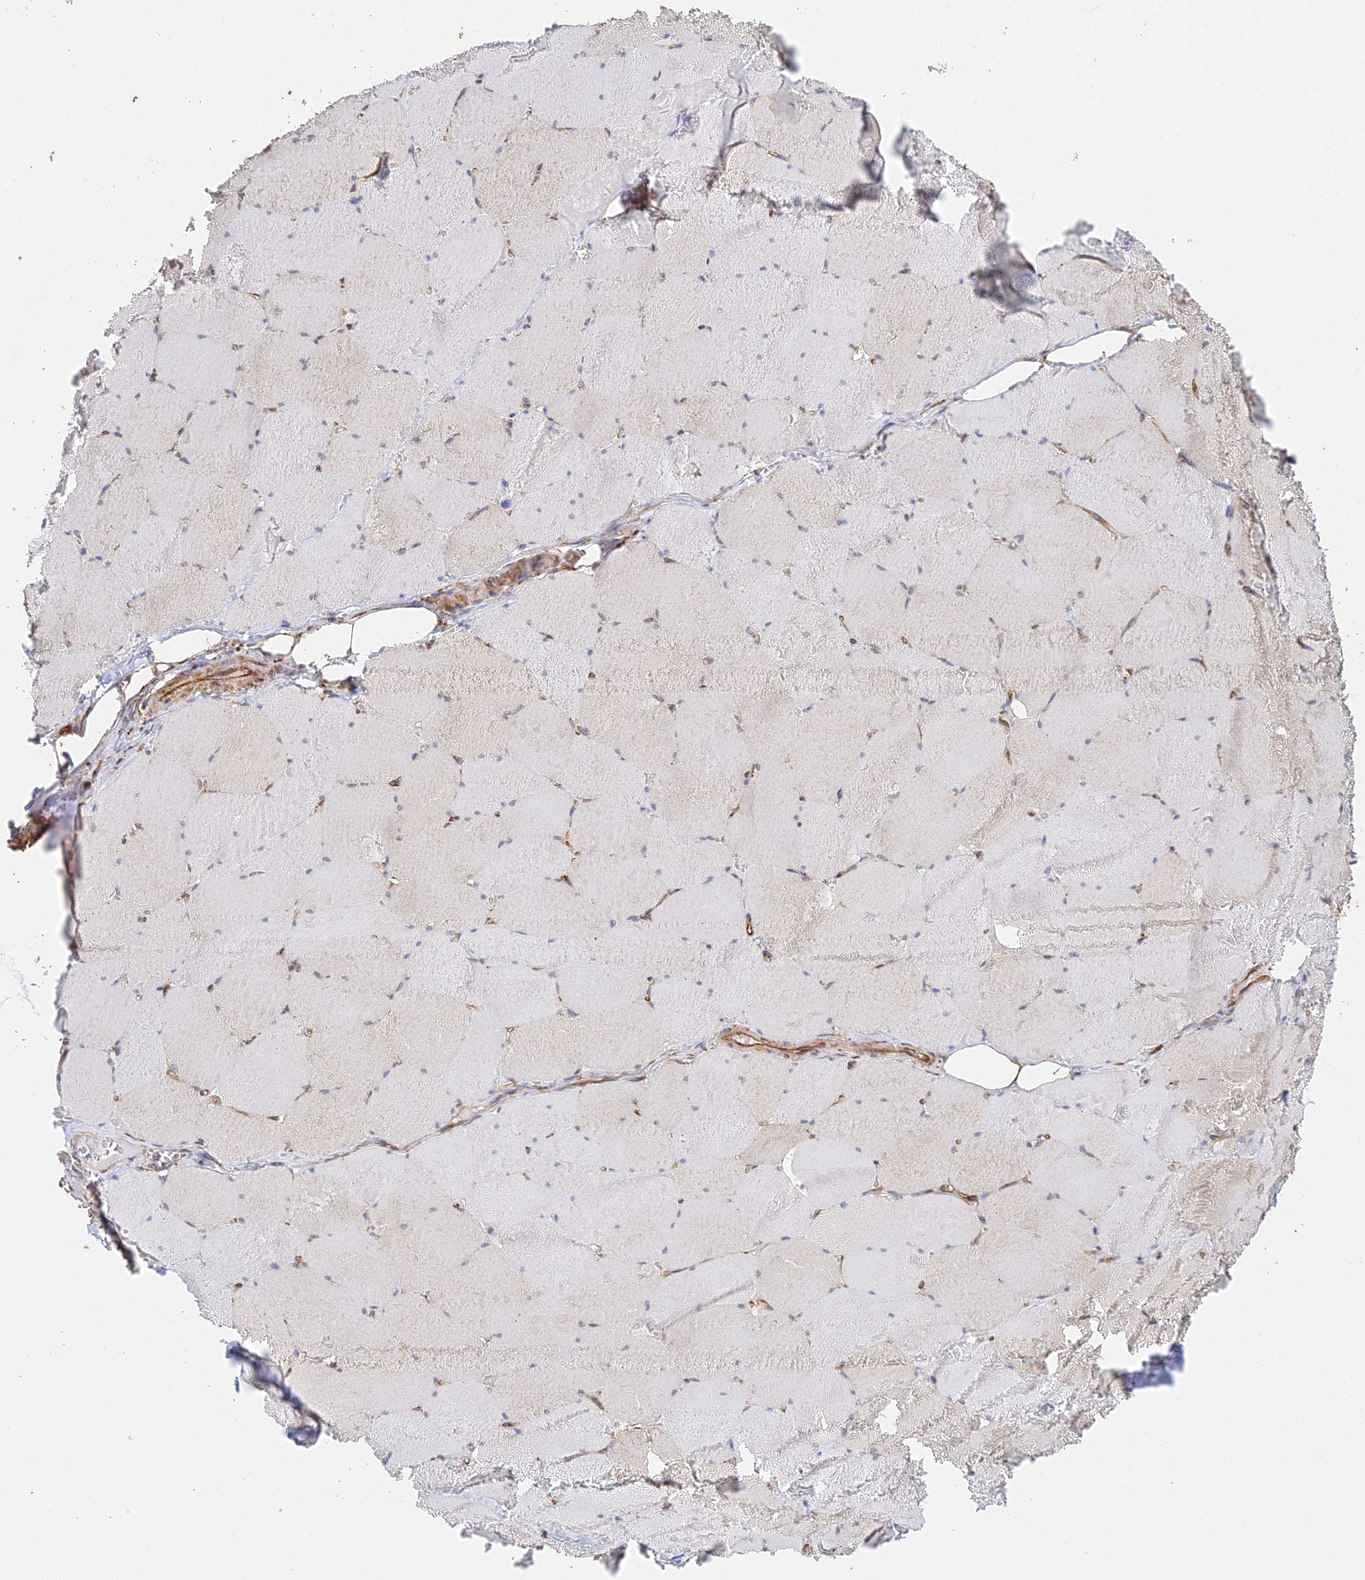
{"staining": {"intensity": "negative", "quantity": "none", "location": "none"}, "tissue": "skeletal muscle", "cell_type": "Myocytes", "image_type": "normal", "snomed": [{"axis": "morphology", "description": "Normal tissue, NOS"}, {"axis": "topography", "description": "Skeletal muscle"}, {"axis": "topography", "description": "Head-Neck"}], "caption": "The histopathology image demonstrates no staining of myocytes in benign skeletal muscle.", "gene": "WBP11", "patient": {"sex": "male", "age": 66}}